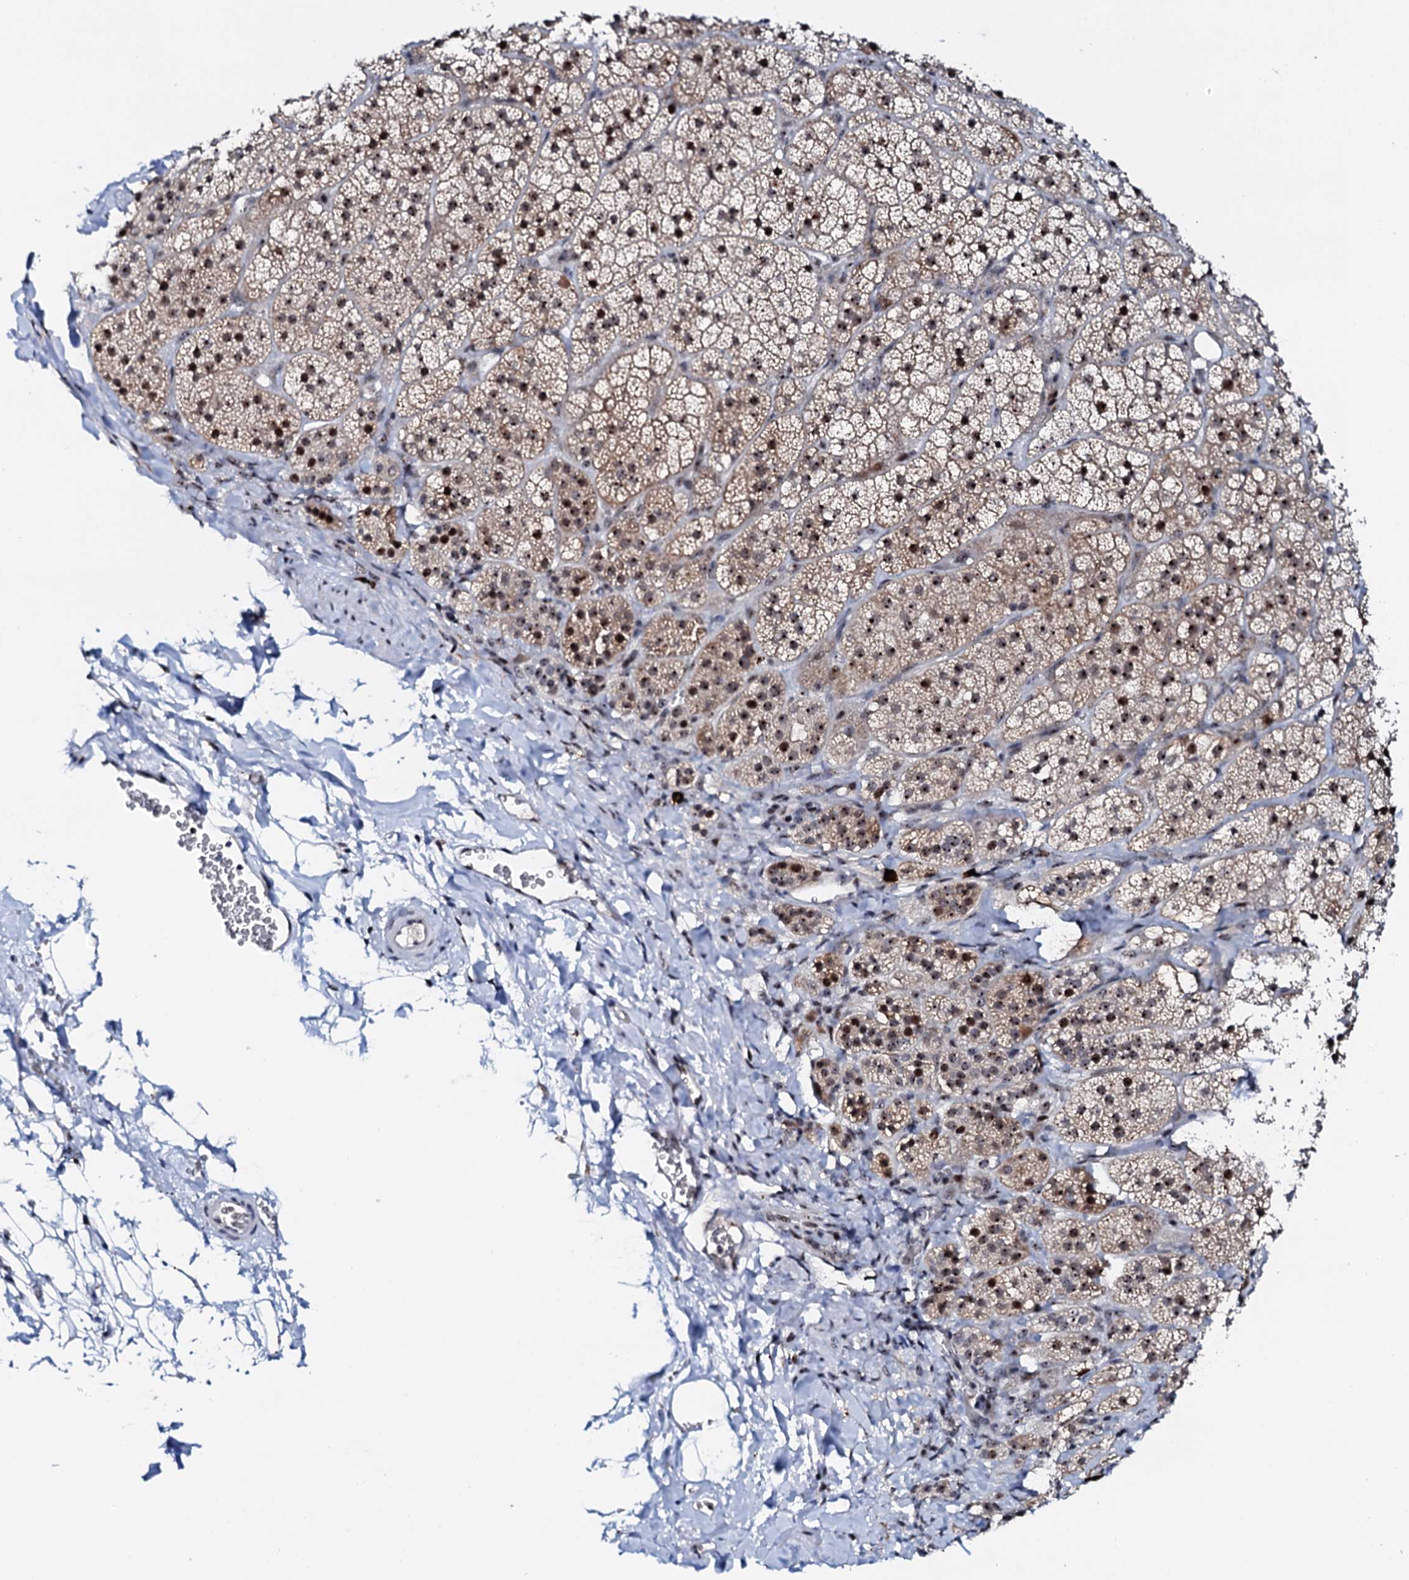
{"staining": {"intensity": "moderate", "quantity": ">75%", "location": "cytoplasmic/membranous,nuclear"}, "tissue": "adrenal gland", "cell_type": "Glandular cells", "image_type": "normal", "snomed": [{"axis": "morphology", "description": "Normal tissue, NOS"}, {"axis": "topography", "description": "Adrenal gland"}], "caption": "Glandular cells show medium levels of moderate cytoplasmic/membranous,nuclear staining in approximately >75% of cells in normal adrenal gland. (Stains: DAB (3,3'-diaminobenzidine) in brown, nuclei in blue, Microscopy: brightfield microscopy at high magnification).", "gene": "NEUROG3", "patient": {"sex": "female", "age": 44}}